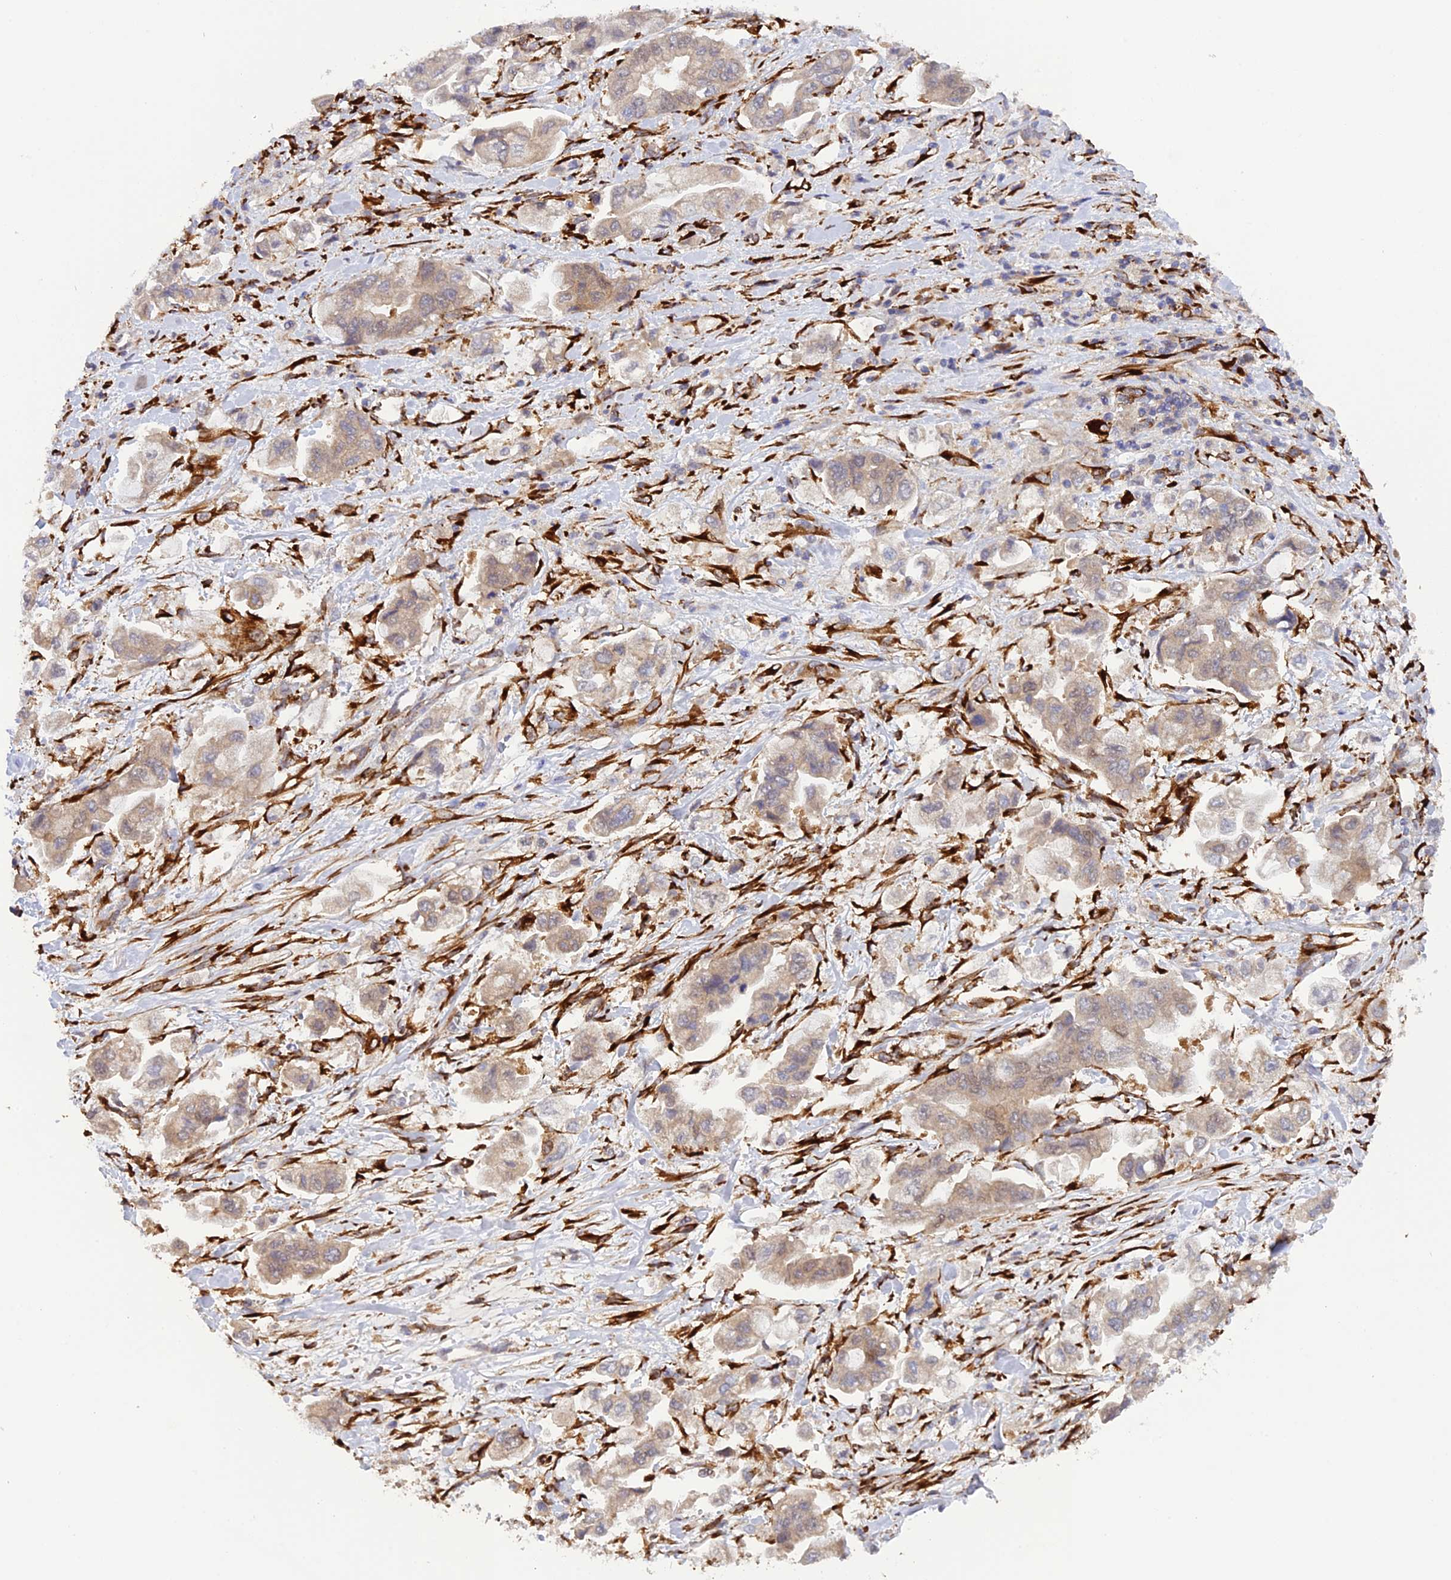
{"staining": {"intensity": "weak", "quantity": "25%-75%", "location": "cytoplasmic/membranous"}, "tissue": "stomach cancer", "cell_type": "Tumor cells", "image_type": "cancer", "snomed": [{"axis": "morphology", "description": "Adenocarcinoma, NOS"}, {"axis": "topography", "description": "Stomach"}], "caption": "Immunohistochemistry (DAB (3,3'-diaminobenzidine)) staining of human stomach cancer (adenocarcinoma) displays weak cytoplasmic/membranous protein expression in approximately 25%-75% of tumor cells. The protein of interest is stained brown, and the nuclei are stained in blue (DAB IHC with brightfield microscopy, high magnification).", "gene": "P3H3", "patient": {"sex": "male", "age": 62}}